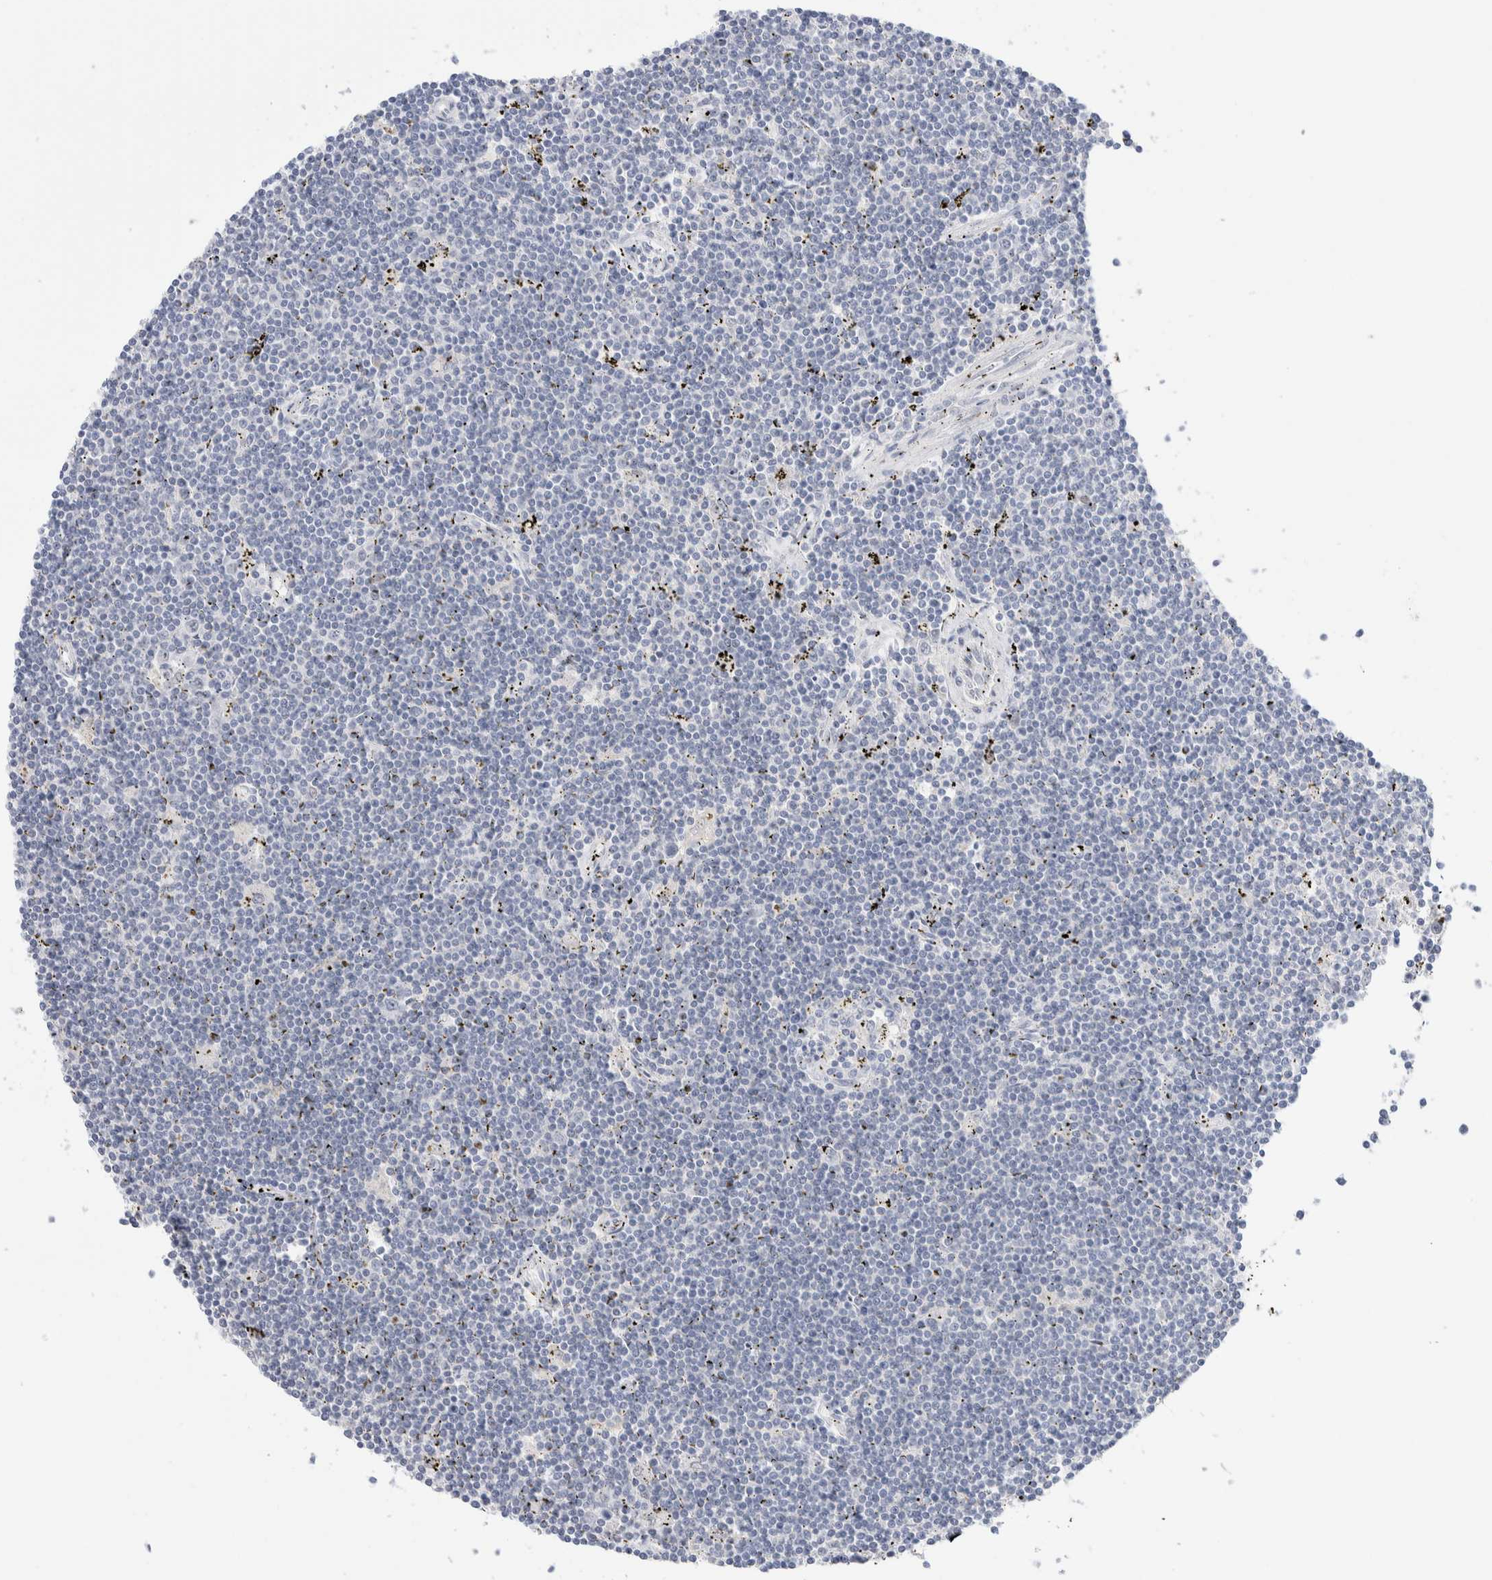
{"staining": {"intensity": "negative", "quantity": "none", "location": "none"}, "tissue": "lymphoma", "cell_type": "Tumor cells", "image_type": "cancer", "snomed": [{"axis": "morphology", "description": "Malignant lymphoma, non-Hodgkin's type, Low grade"}, {"axis": "topography", "description": "Spleen"}], "caption": "The image demonstrates no staining of tumor cells in malignant lymphoma, non-Hodgkin's type (low-grade).", "gene": "DNAJB6", "patient": {"sex": "male", "age": 76}}